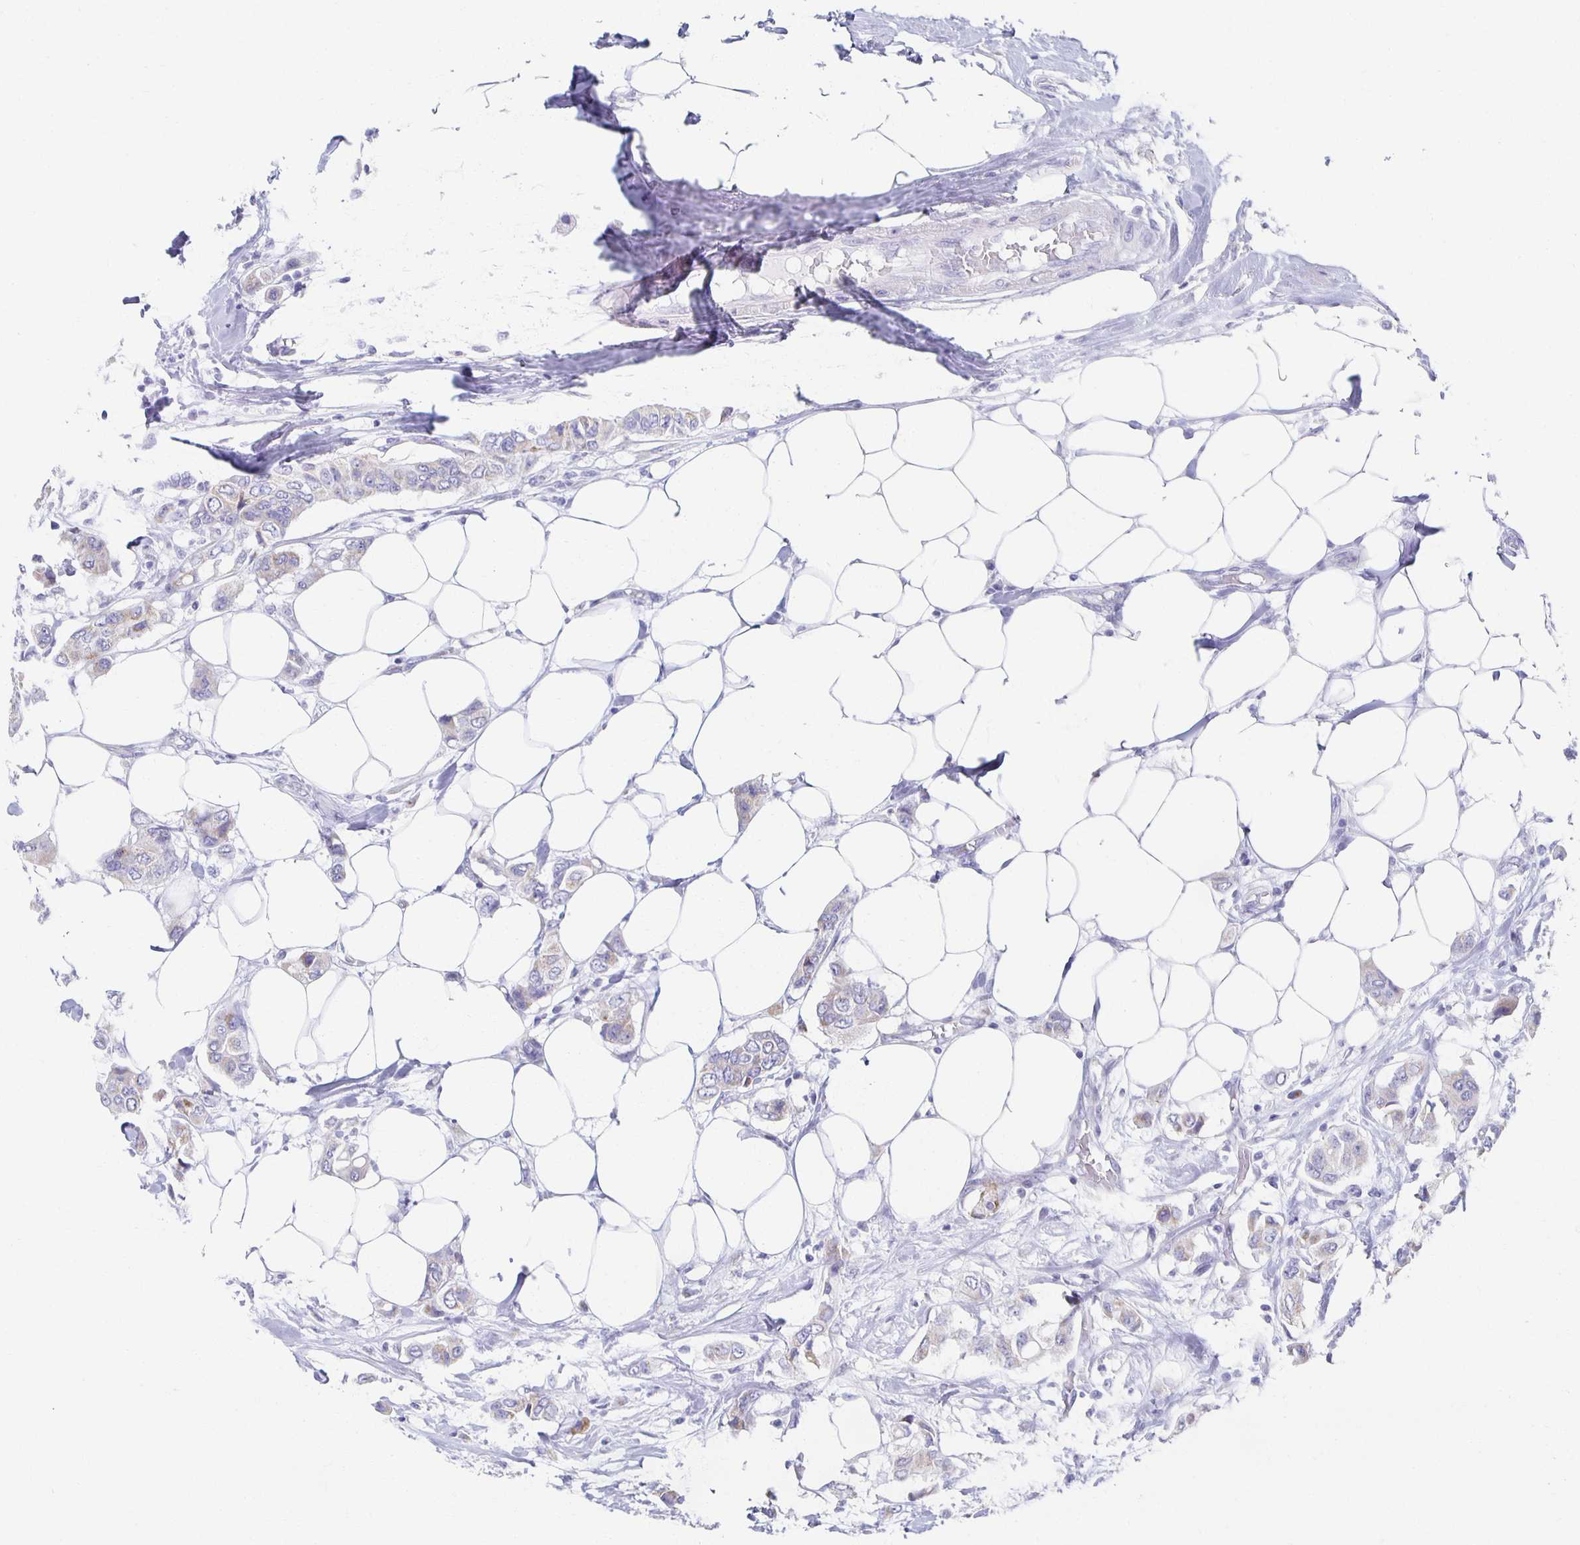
{"staining": {"intensity": "weak", "quantity": "25%-75%", "location": "cytoplasmic/membranous"}, "tissue": "breast cancer", "cell_type": "Tumor cells", "image_type": "cancer", "snomed": [{"axis": "morphology", "description": "Lobular carcinoma"}, {"axis": "topography", "description": "Breast"}], "caption": "This histopathology image shows immunohistochemistry (IHC) staining of human lobular carcinoma (breast), with low weak cytoplasmic/membranous positivity in about 25%-75% of tumor cells.", "gene": "TEX44", "patient": {"sex": "female", "age": 51}}